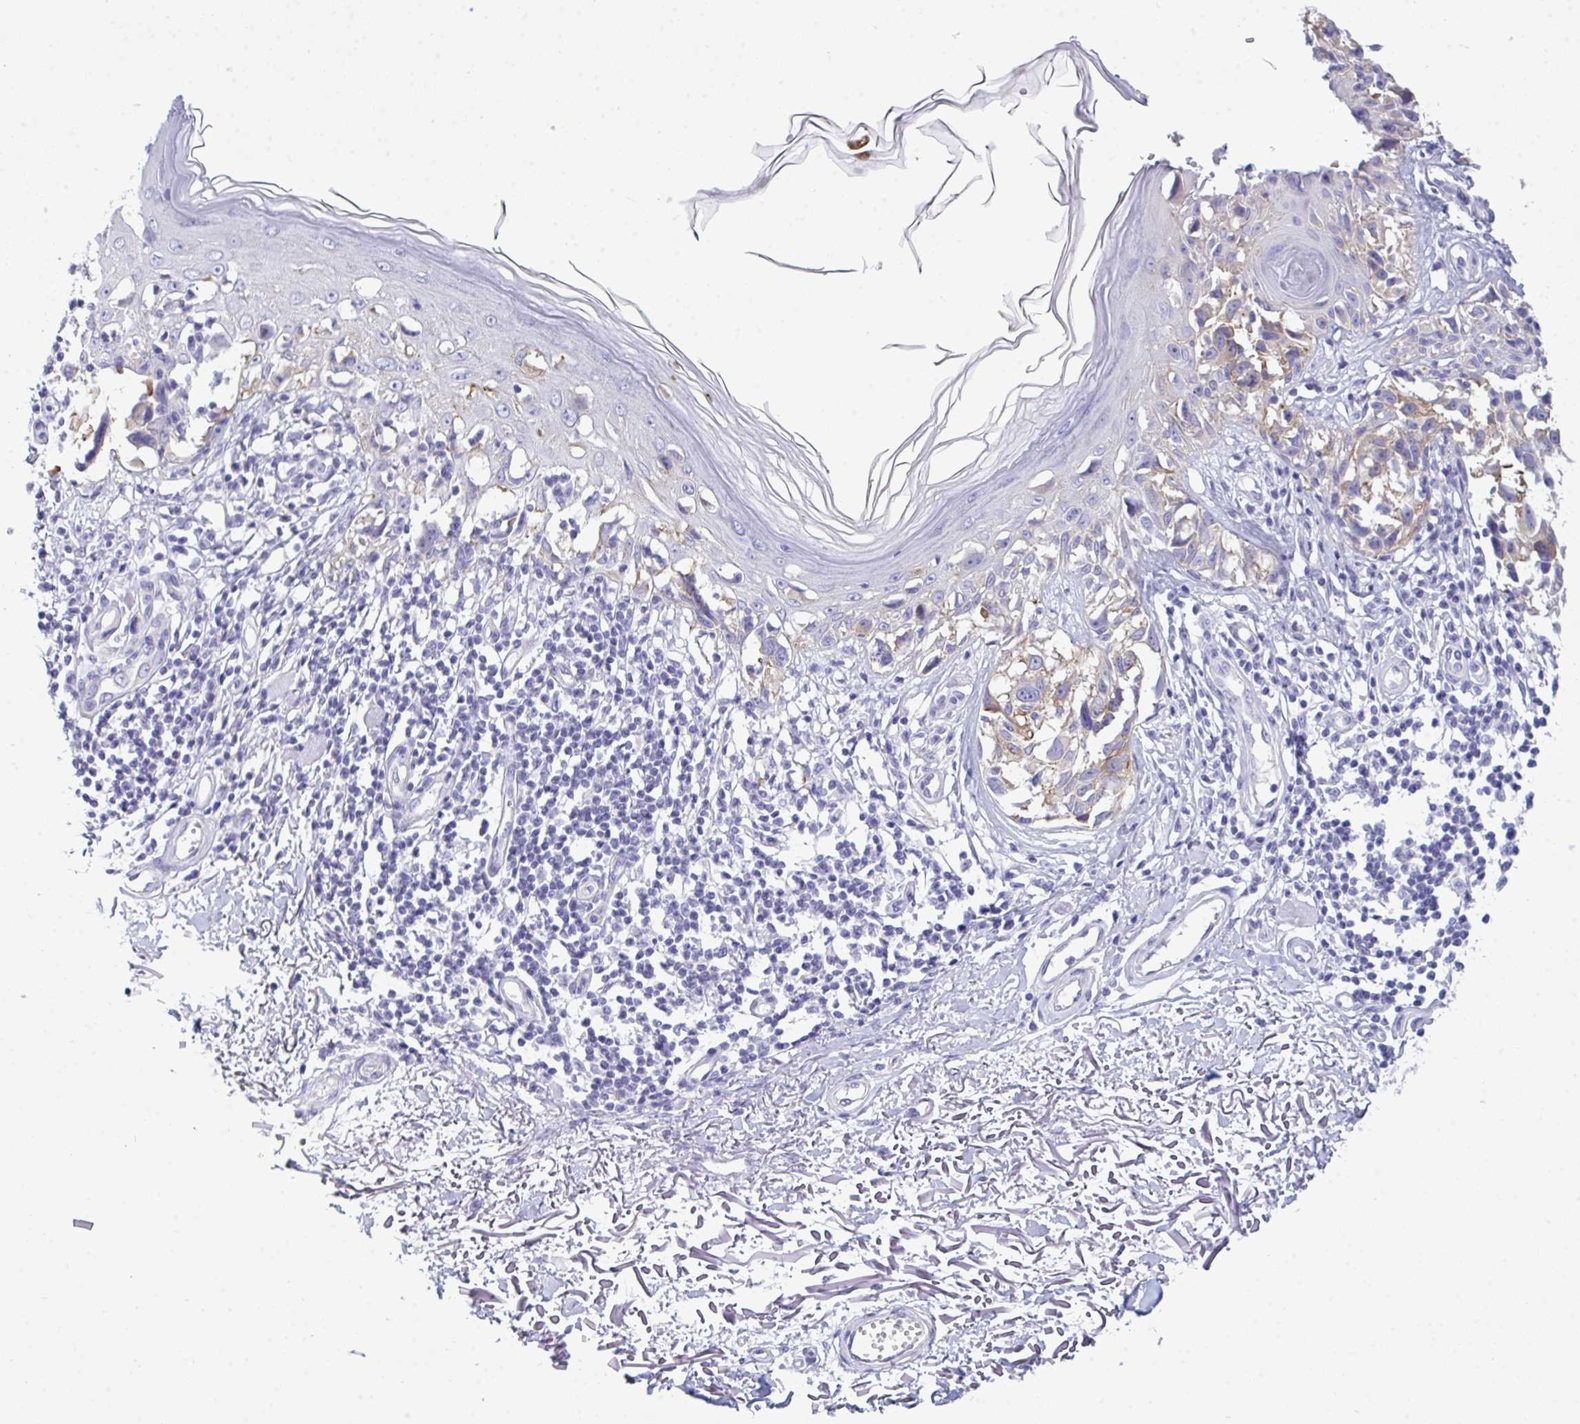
{"staining": {"intensity": "negative", "quantity": "none", "location": "none"}, "tissue": "melanoma", "cell_type": "Tumor cells", "image_type": "cancer", "snomed": [{"axis": "morphology", "description": "Malignant melanoma, NOS"}, {"axis": "topography", "description": "Skin"}], "caption": "Histopathology image shows no significant protein expression in tumor cells of malignant melanoma.", "gene": "MYH10", "patient": {"sex": "male", "age": 73}}